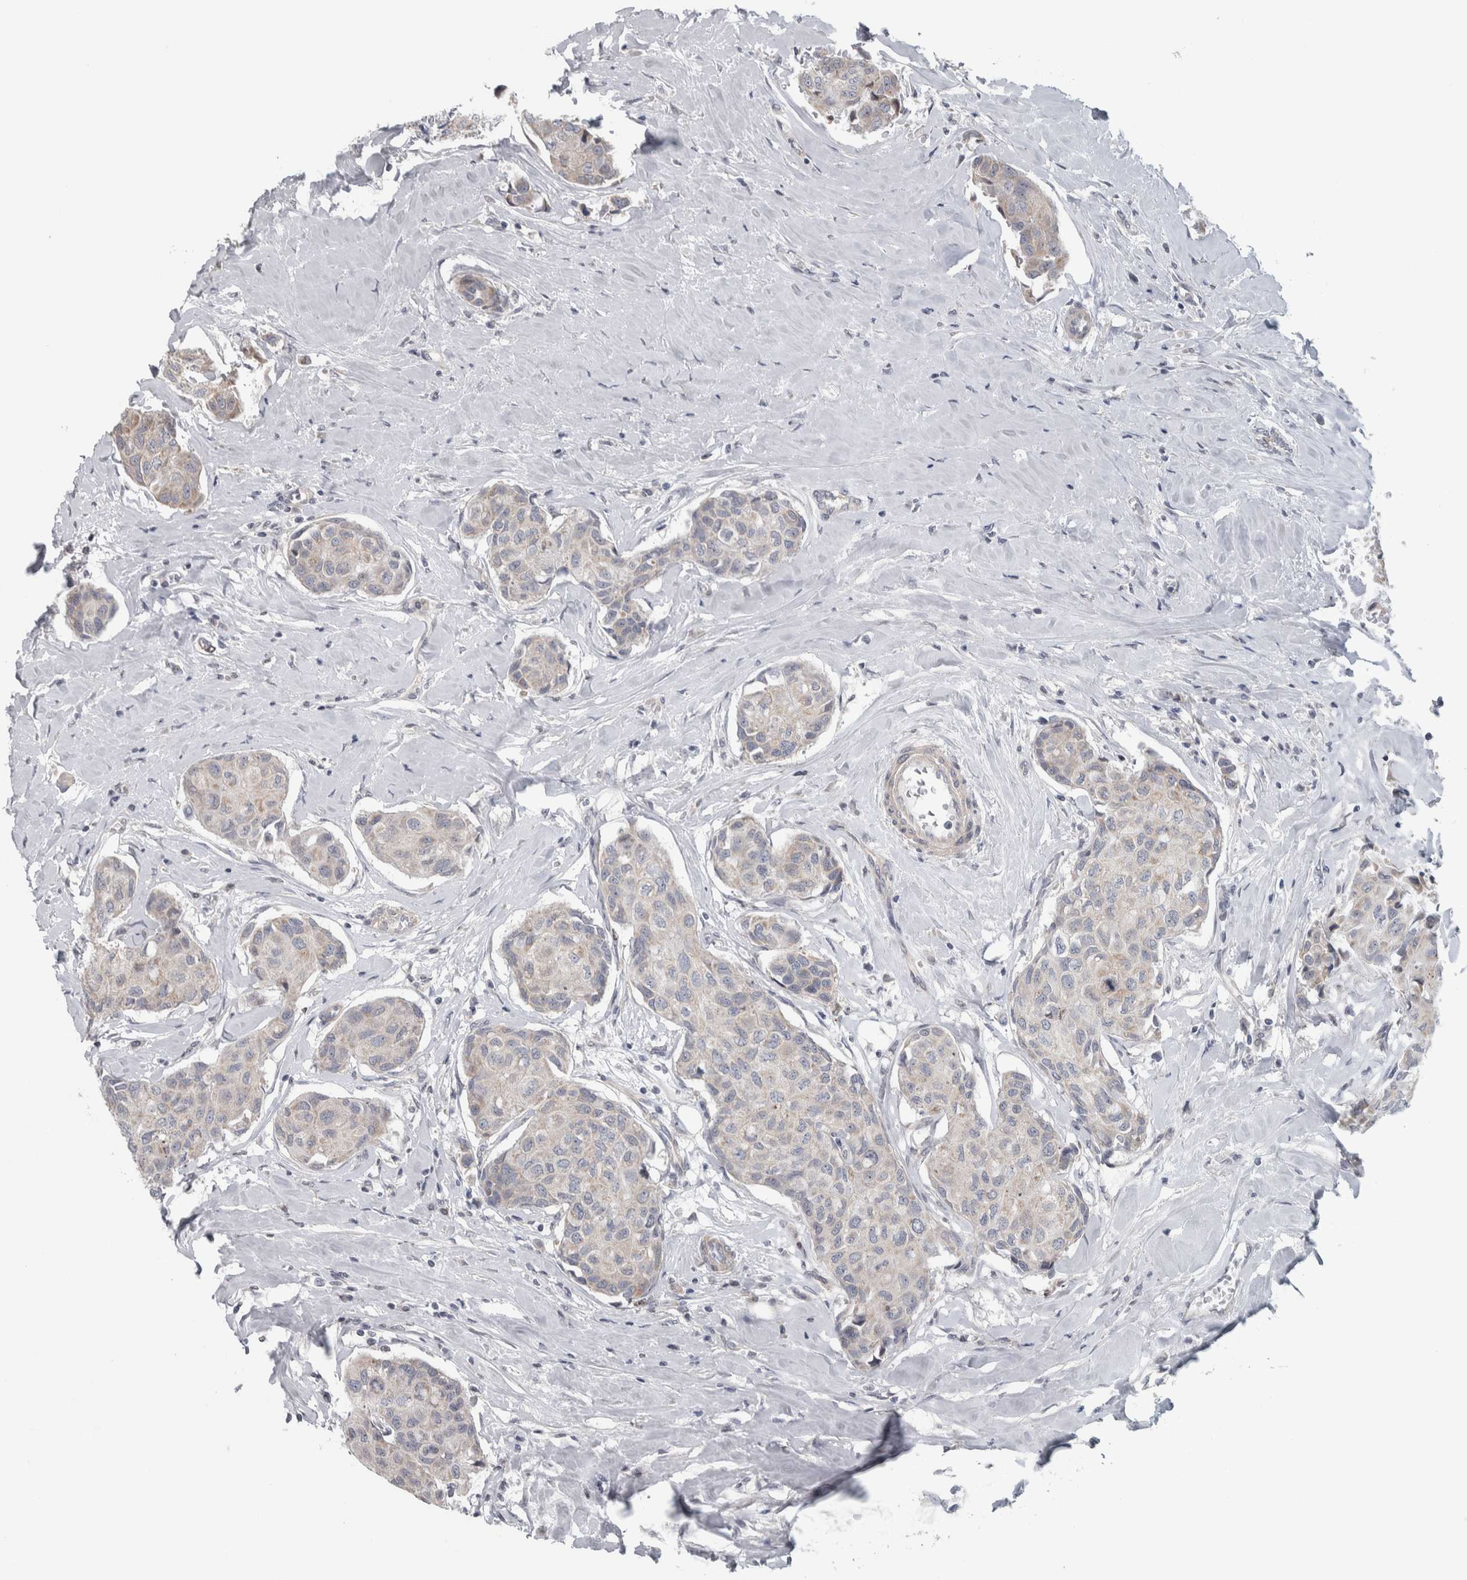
{"staining": {"intensity": "weak", "quantity": "<25%", "location": "cytoplasmic/membranous"}, "tissue": "breast cancer", "cell_type": "Tumor cells", "image_type": "cancer", "snomed": [{"axis": "morphology", "description": "Duct carcinoma"}, {"axis": "topography", "description": "Breast"}], "caption": "The histopathology image exhibits no significant staining in tumor cells of breast cancer.", "gene": "CWC27", "patient": {"sex": "female", "age": 80}}